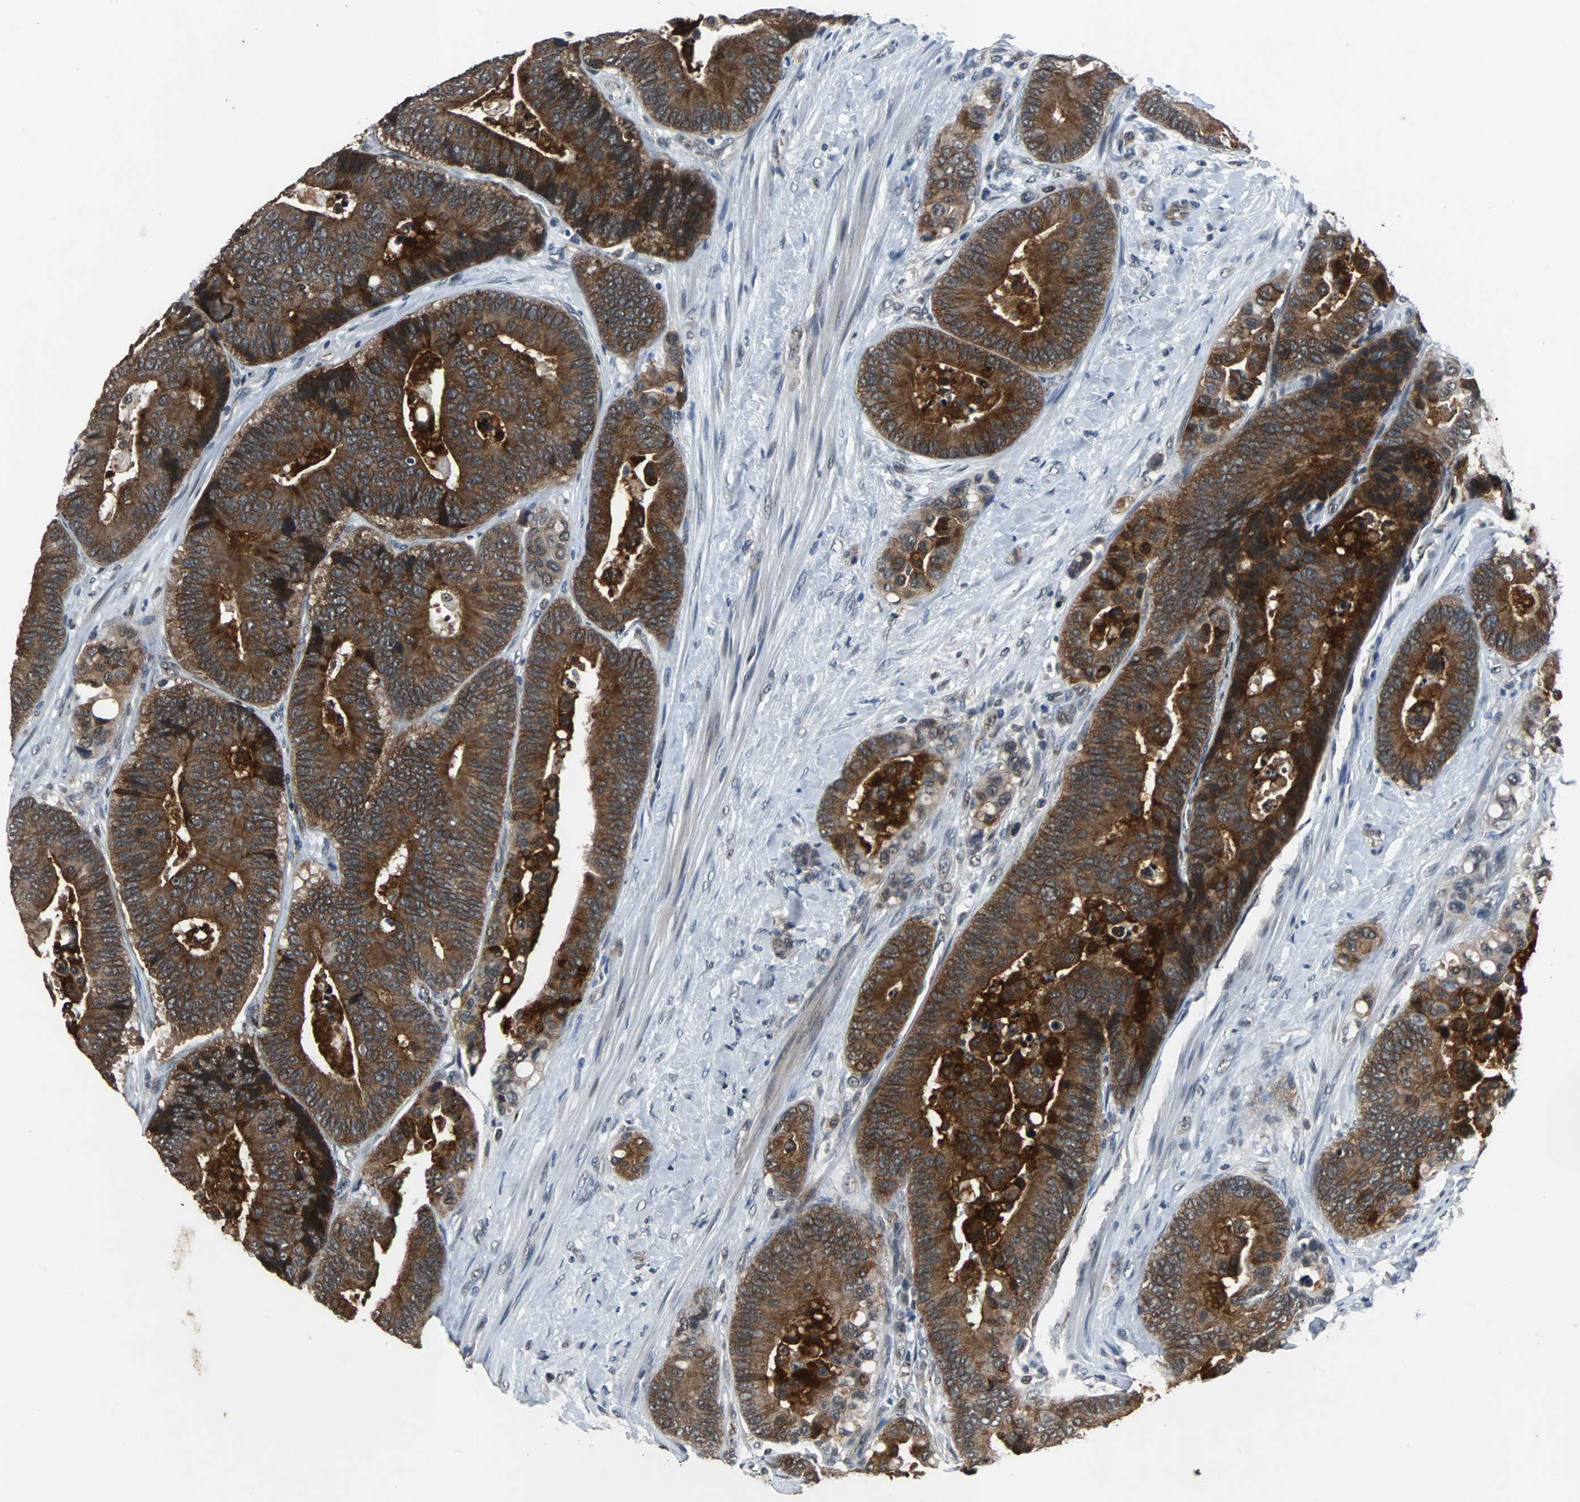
{"staining": {"intensity": "strong", "quantity": ">75%", "location": "cytoplasmic/membranous"}, "tissue": "colorectal cancer", "cell_type": "Tumor cells", "image_type": "cancer", "snomed": [{"axis": "morphology", "description": "Normal tissue, NOS"}, {"axis": "morphology", "description": "Adenocarcinoma, NOS"}, {"axis": "topography", "description": "Colon"}], "caption": "Colorectal cancer (adenocarcinoma) stained with a protein marker demonstrates strong staining in tumor cells.", "gene": "LSR", "patient": {"sex": "male", "age": 82}}